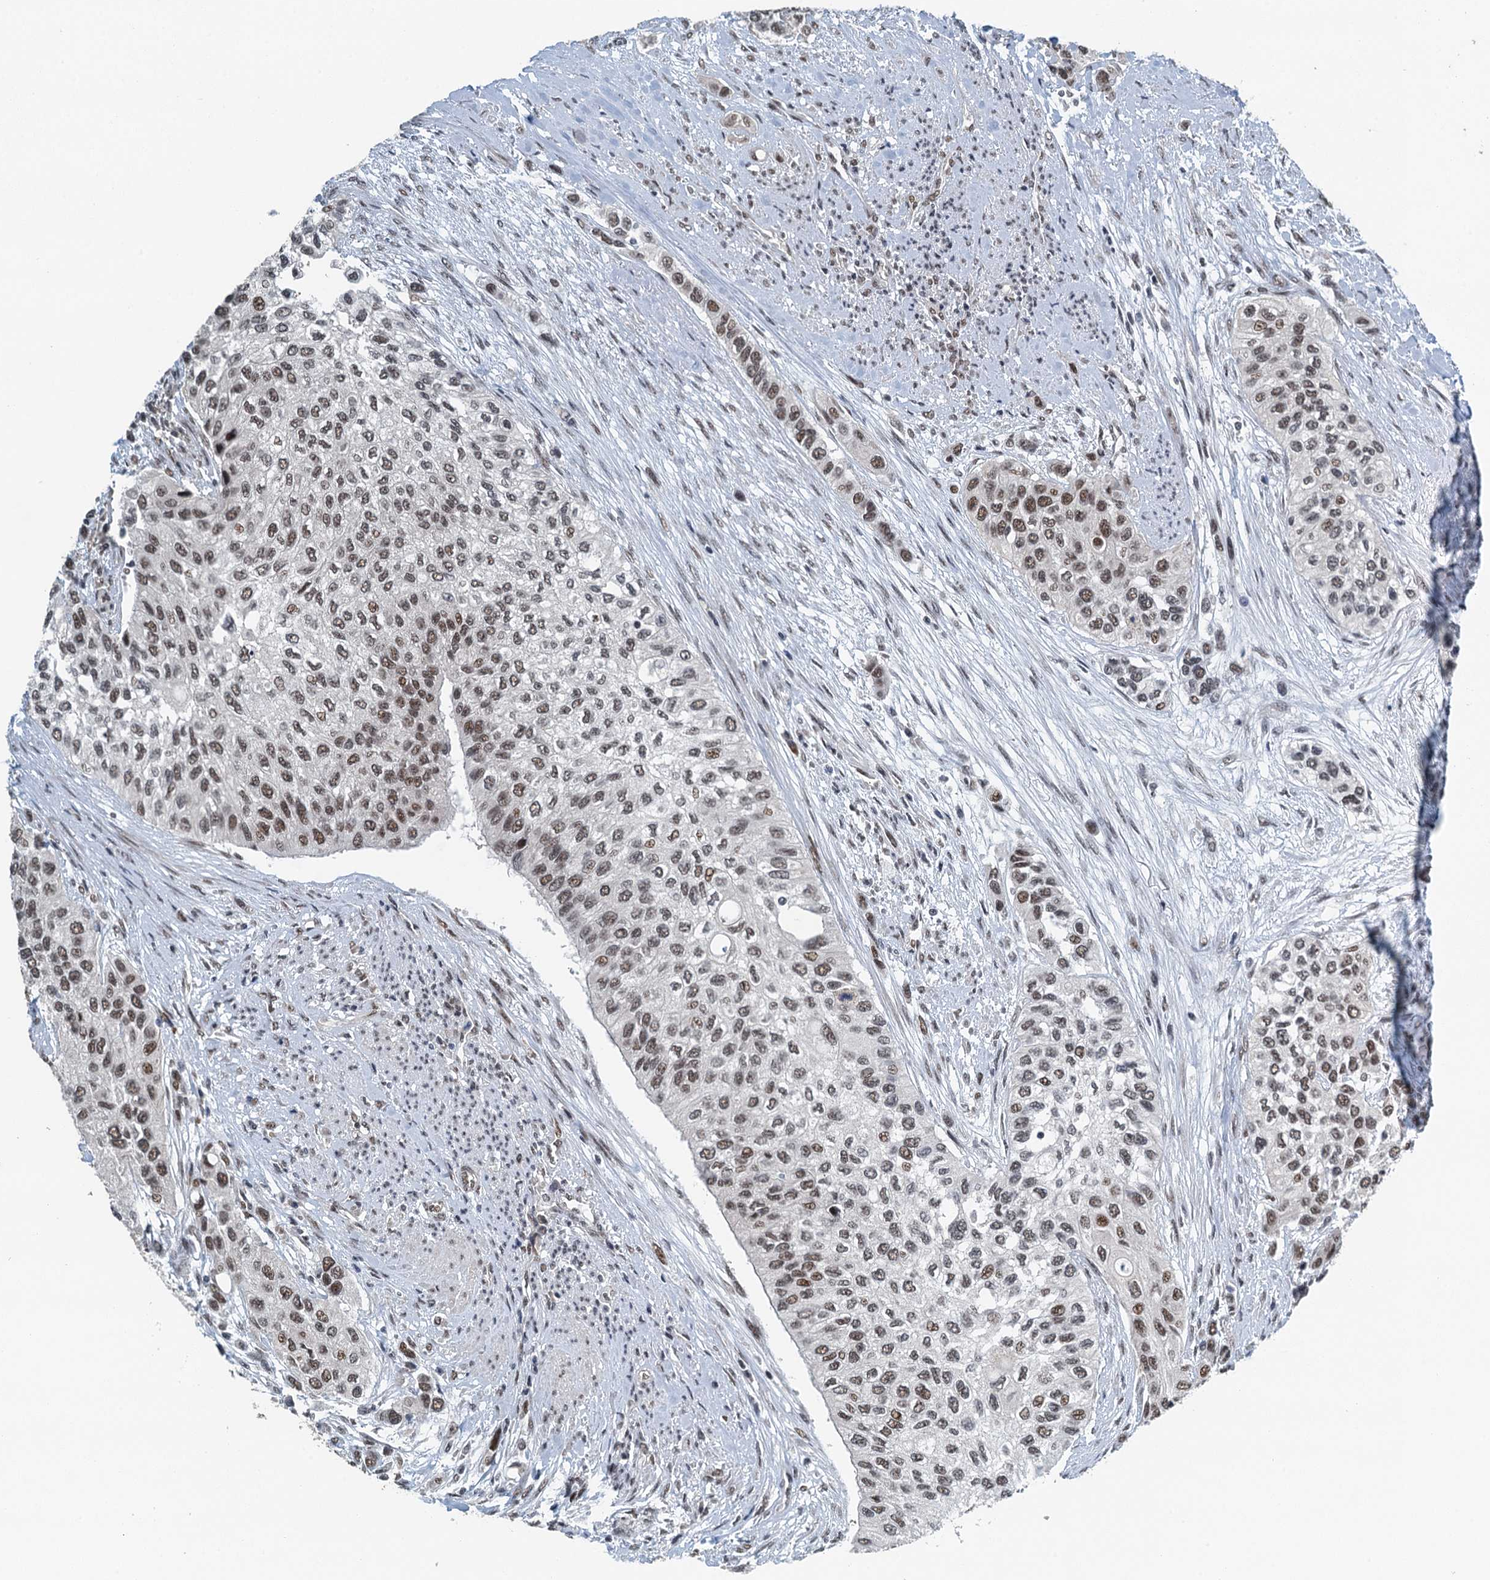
{"staining": {"intensity": "moderate", "quantity": ">75%", "location": "nuclear"}, "tissue": "urothelial cancer", "cell_type": "Tumor cells", "image_type": "cancer", "snomed": [{"axis": "morphology", "description": "Normal tissue, NOS"}, {"axis": "morphology", "description": "Urothelial carcinoma, High grade"}, {"axis": "topography", "description": "Vascular tissue"}, {"axis": "topography", "description": "Urinary bladder"}], "caption": "IHC (DAB (3,3'-diaminobenzidine)) staining of urothelial cancer displays moderate nuclear protein expression in about >75% of tumor cells.", "gene": "MTA3", "patient": {"sex": "female", "age": 56}}